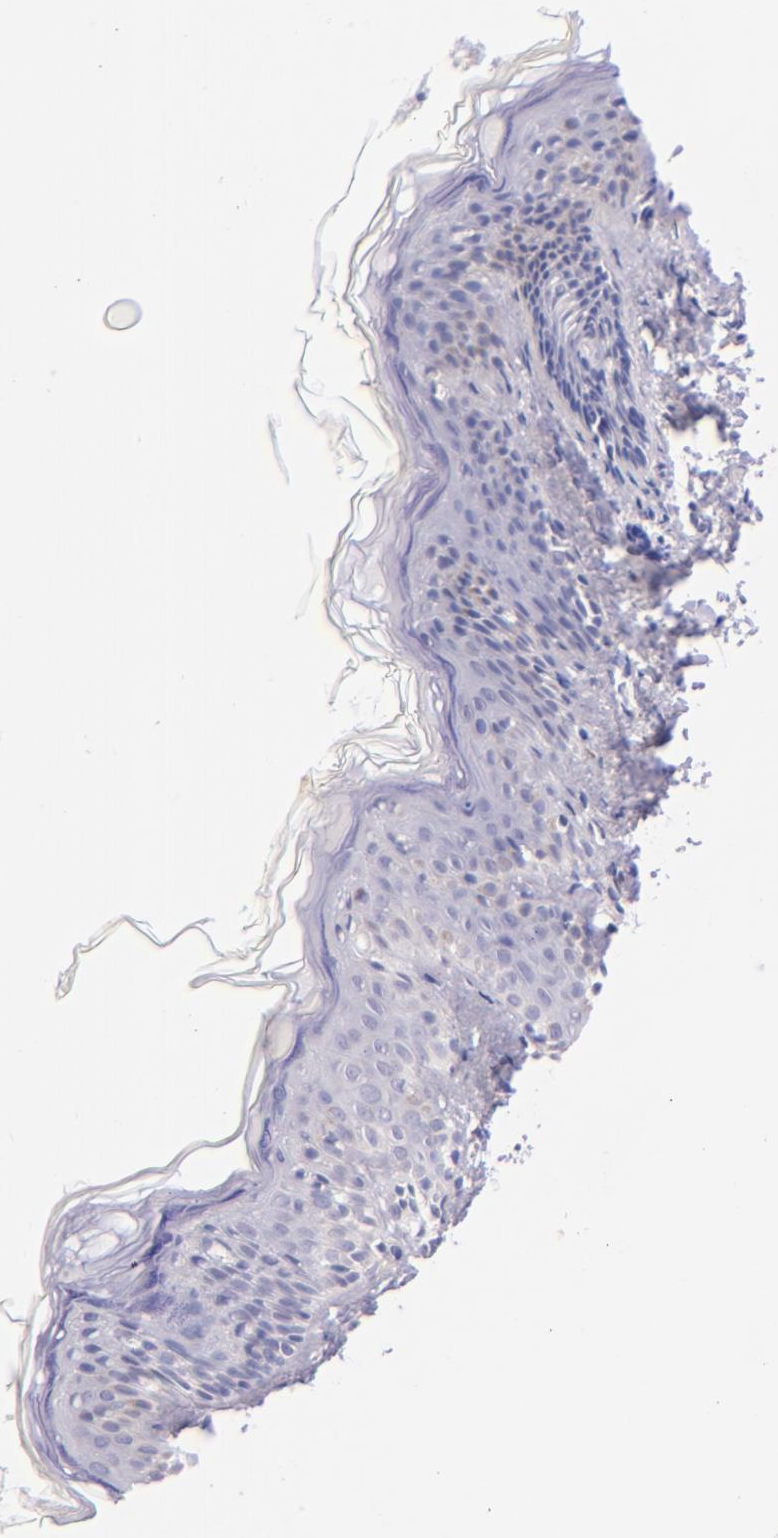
{"staining": {"intensity": "negative", "quantity": "none", "location": "none"}, "tissue": "skin", "cell_type": "Fibroblasts", "image_type": "normal", "snomed": [{"axis": "morphology", "description": "Normal tissue, NOS"}, {"axis": "topography", "description": "Skin"}], "caption": "This is an IHC histopathology image of benign human skin. There is no expression in fibroblasts.", "gene": "SDC1", "patient": {"sex": "female", "age": 4}}